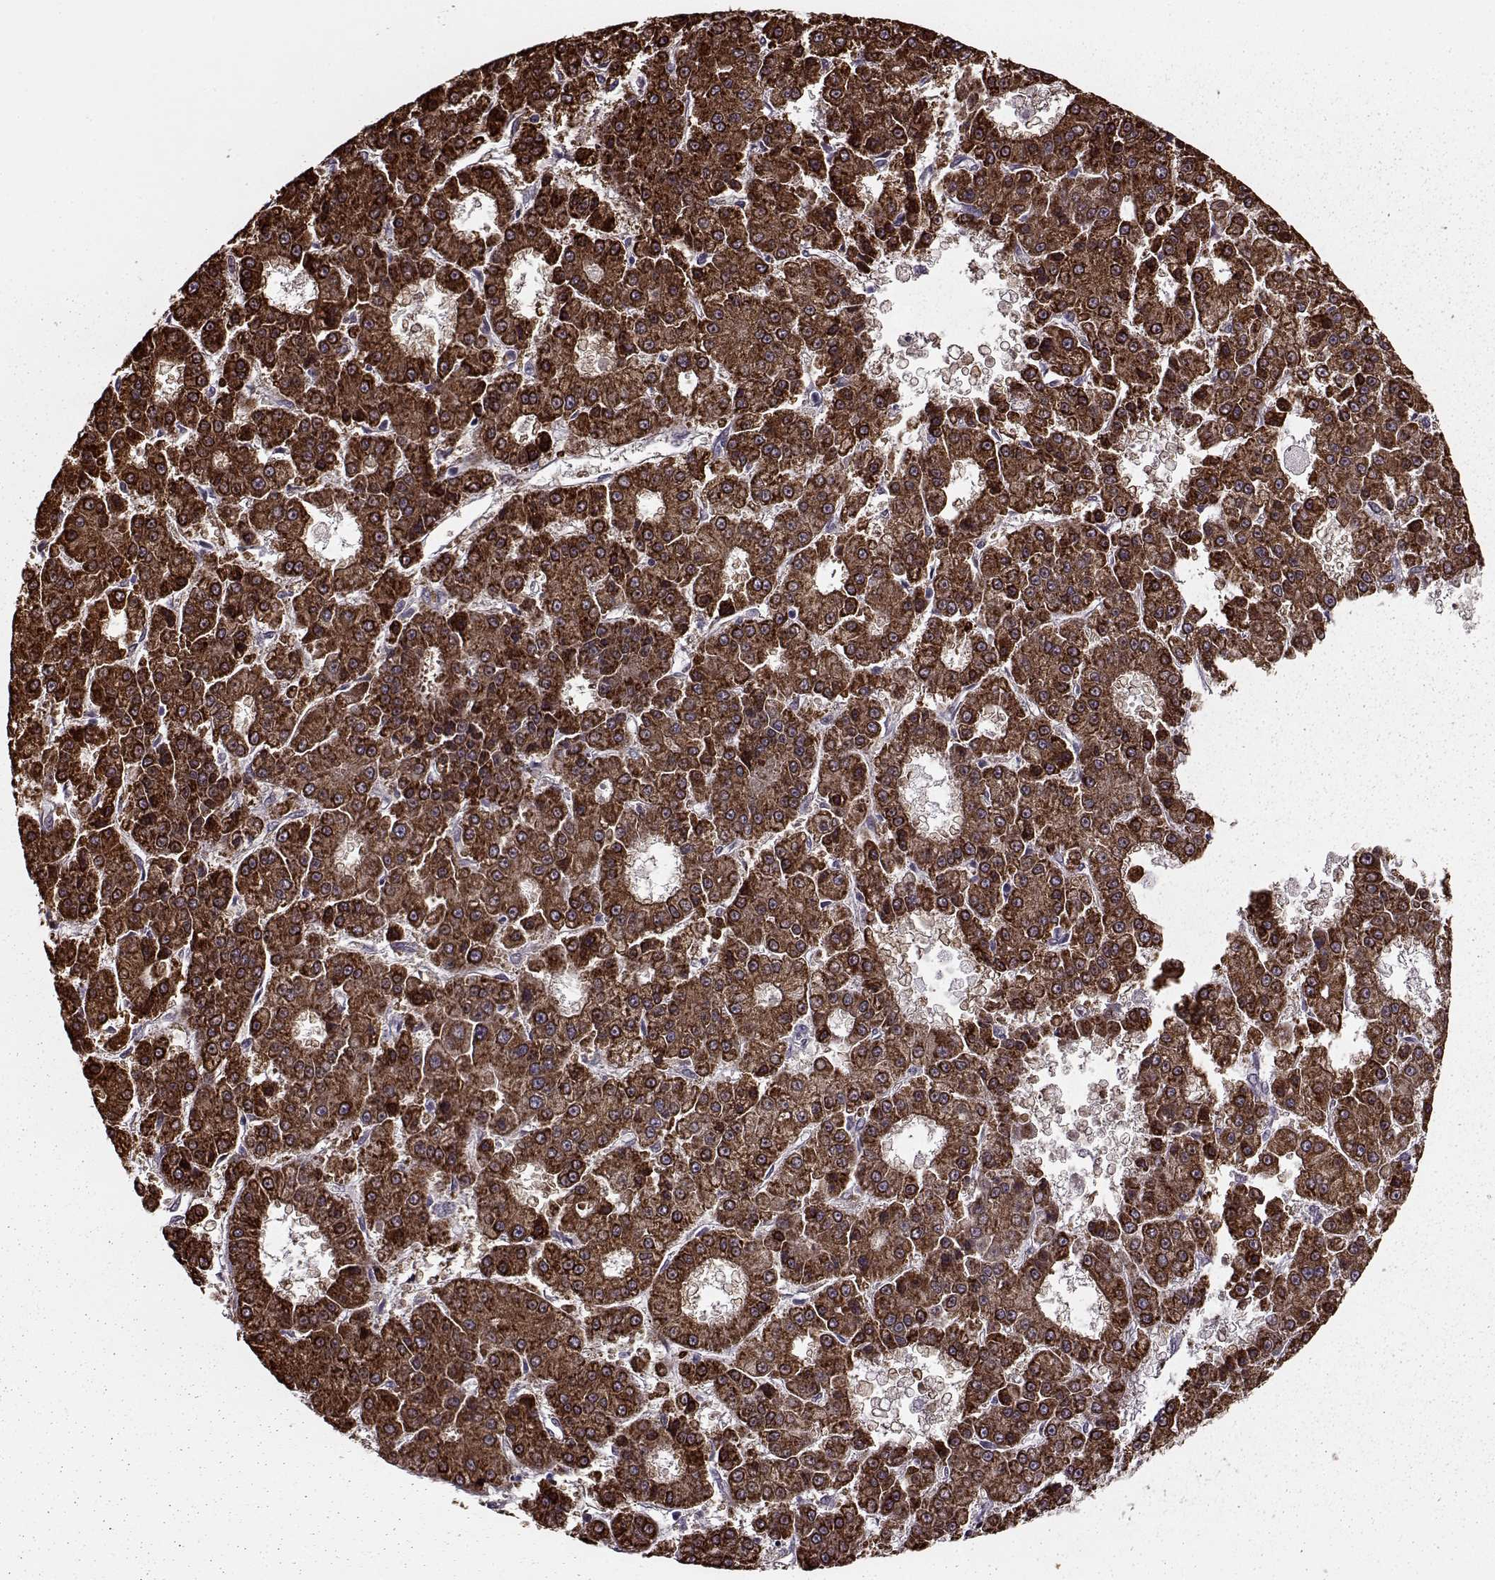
{"staining": {"intensity": "strong", "quantity": ">75%", "location": "cytoplasmic/membranous"}, "tissue": "liver cancer", "cell_type": "Tumor cells", "image_type": "cancer", "snomed": [{"axis": "morphology", "description": "Carcinoma, Hepatocellular, NOS"}, {"axis": "topography", "description": "Liver"}], "caption": "Immunohistochemical staining of human liver cancer (hepatocellular carcinoma) shows strong cytoplasmic/membranous protein expression in approximately >75% of tumor cells.", "gene": "FTO", "patient": {"sex": "male", "age": 70}}